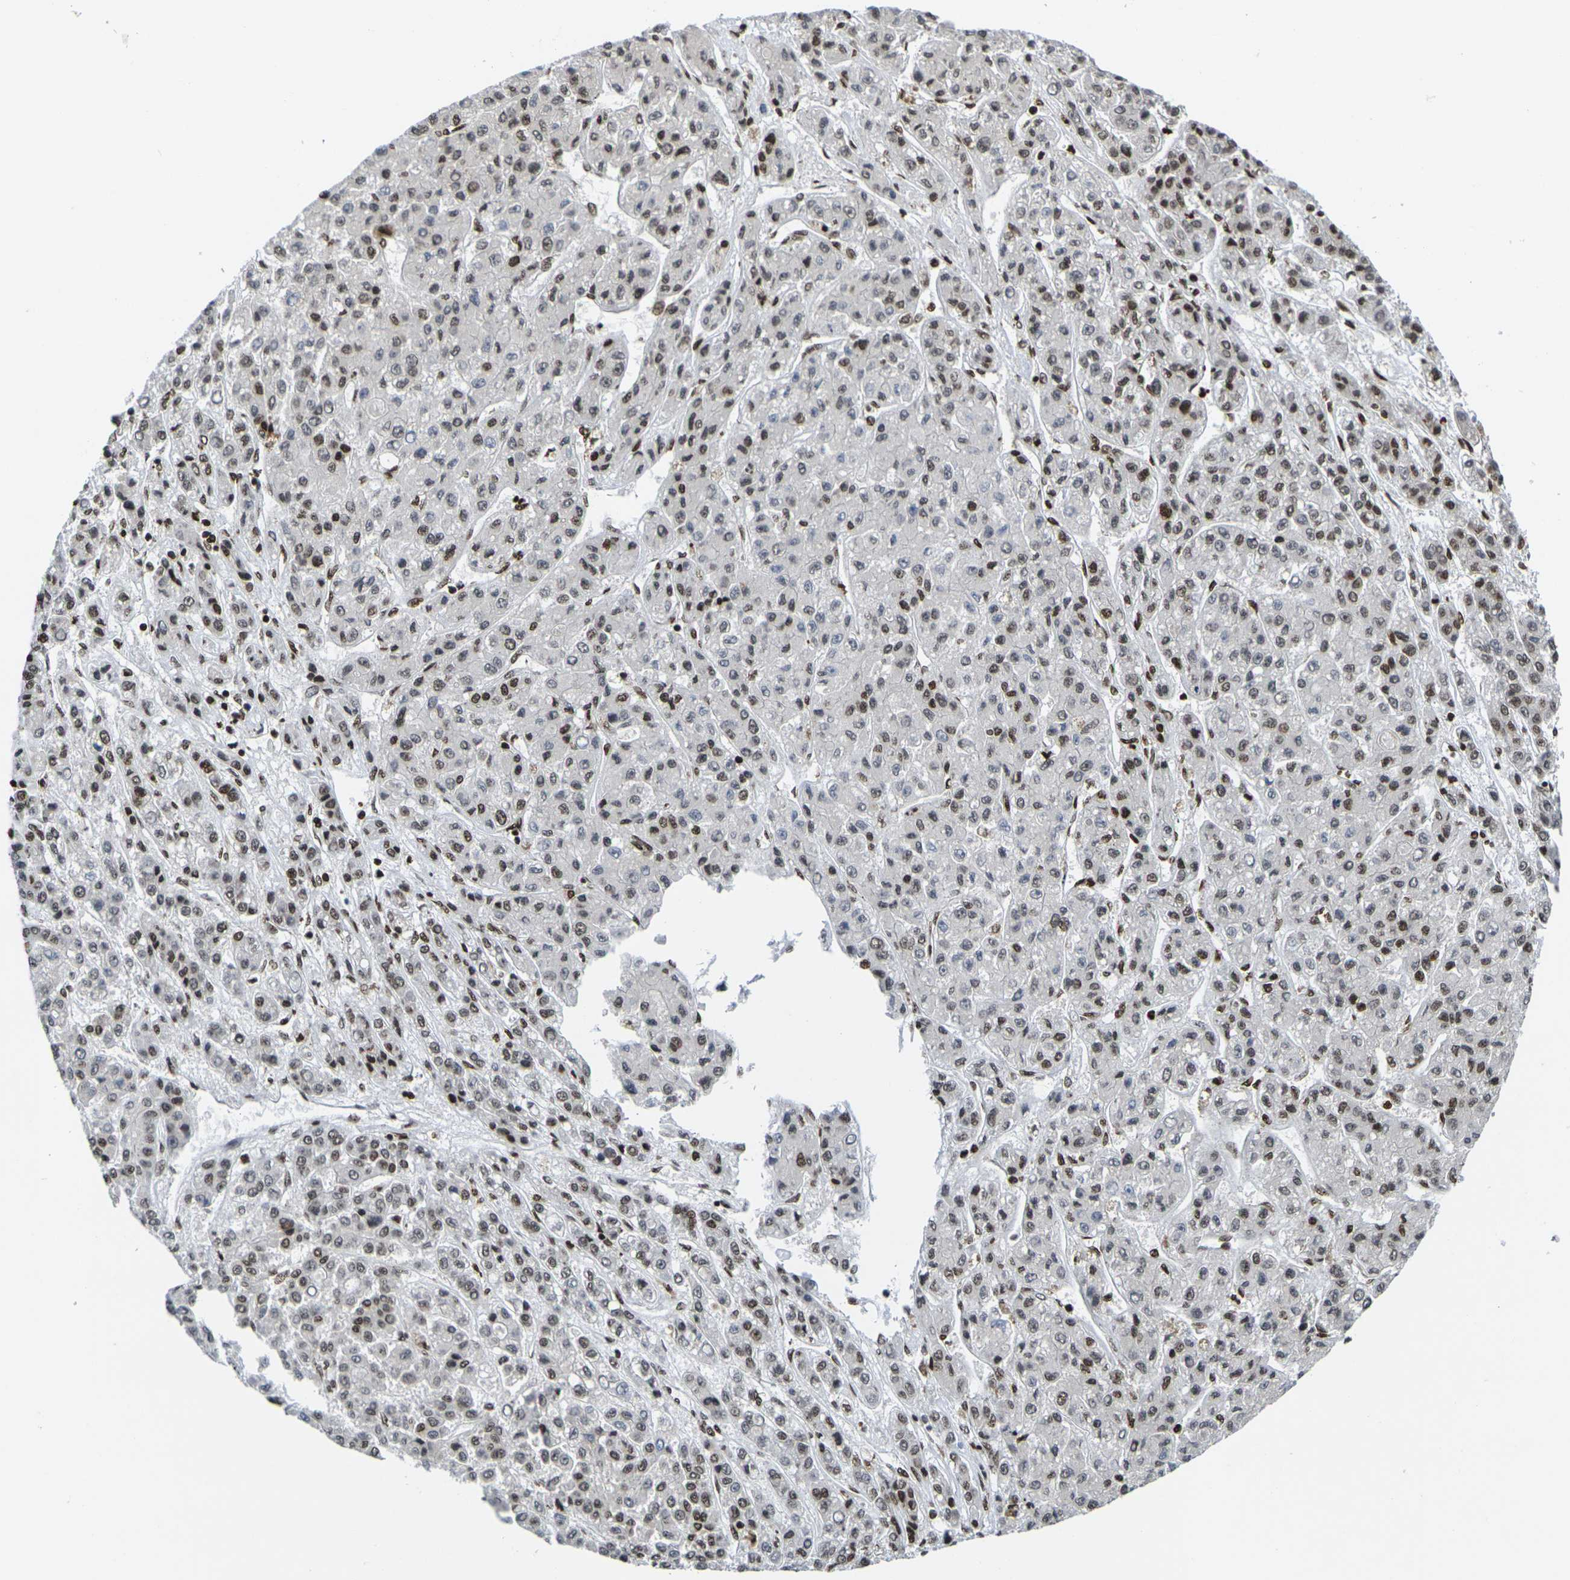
{"staining": {"intensity": "moderate", "quantity": "25%-75%", "location": "nuclear"}, "tissue": "liver cancer", "cell_type": "Tumor cells", "image_type": "cancer", "snomed": [{"axis": "morphology", "description": "Carcinoma, Hepatocellular, NOS"}, {"axis": "topography", "description": "Liver"}], "caption": "Protein positivity by immunohistochemistry exhibits moderate nuclear staining in approximately 25%-75% of tumor cells in liver cancer (hepatocellular carcinoma).", "gene": "H1-10", "patient": {"sex": "male", "age": 70}}